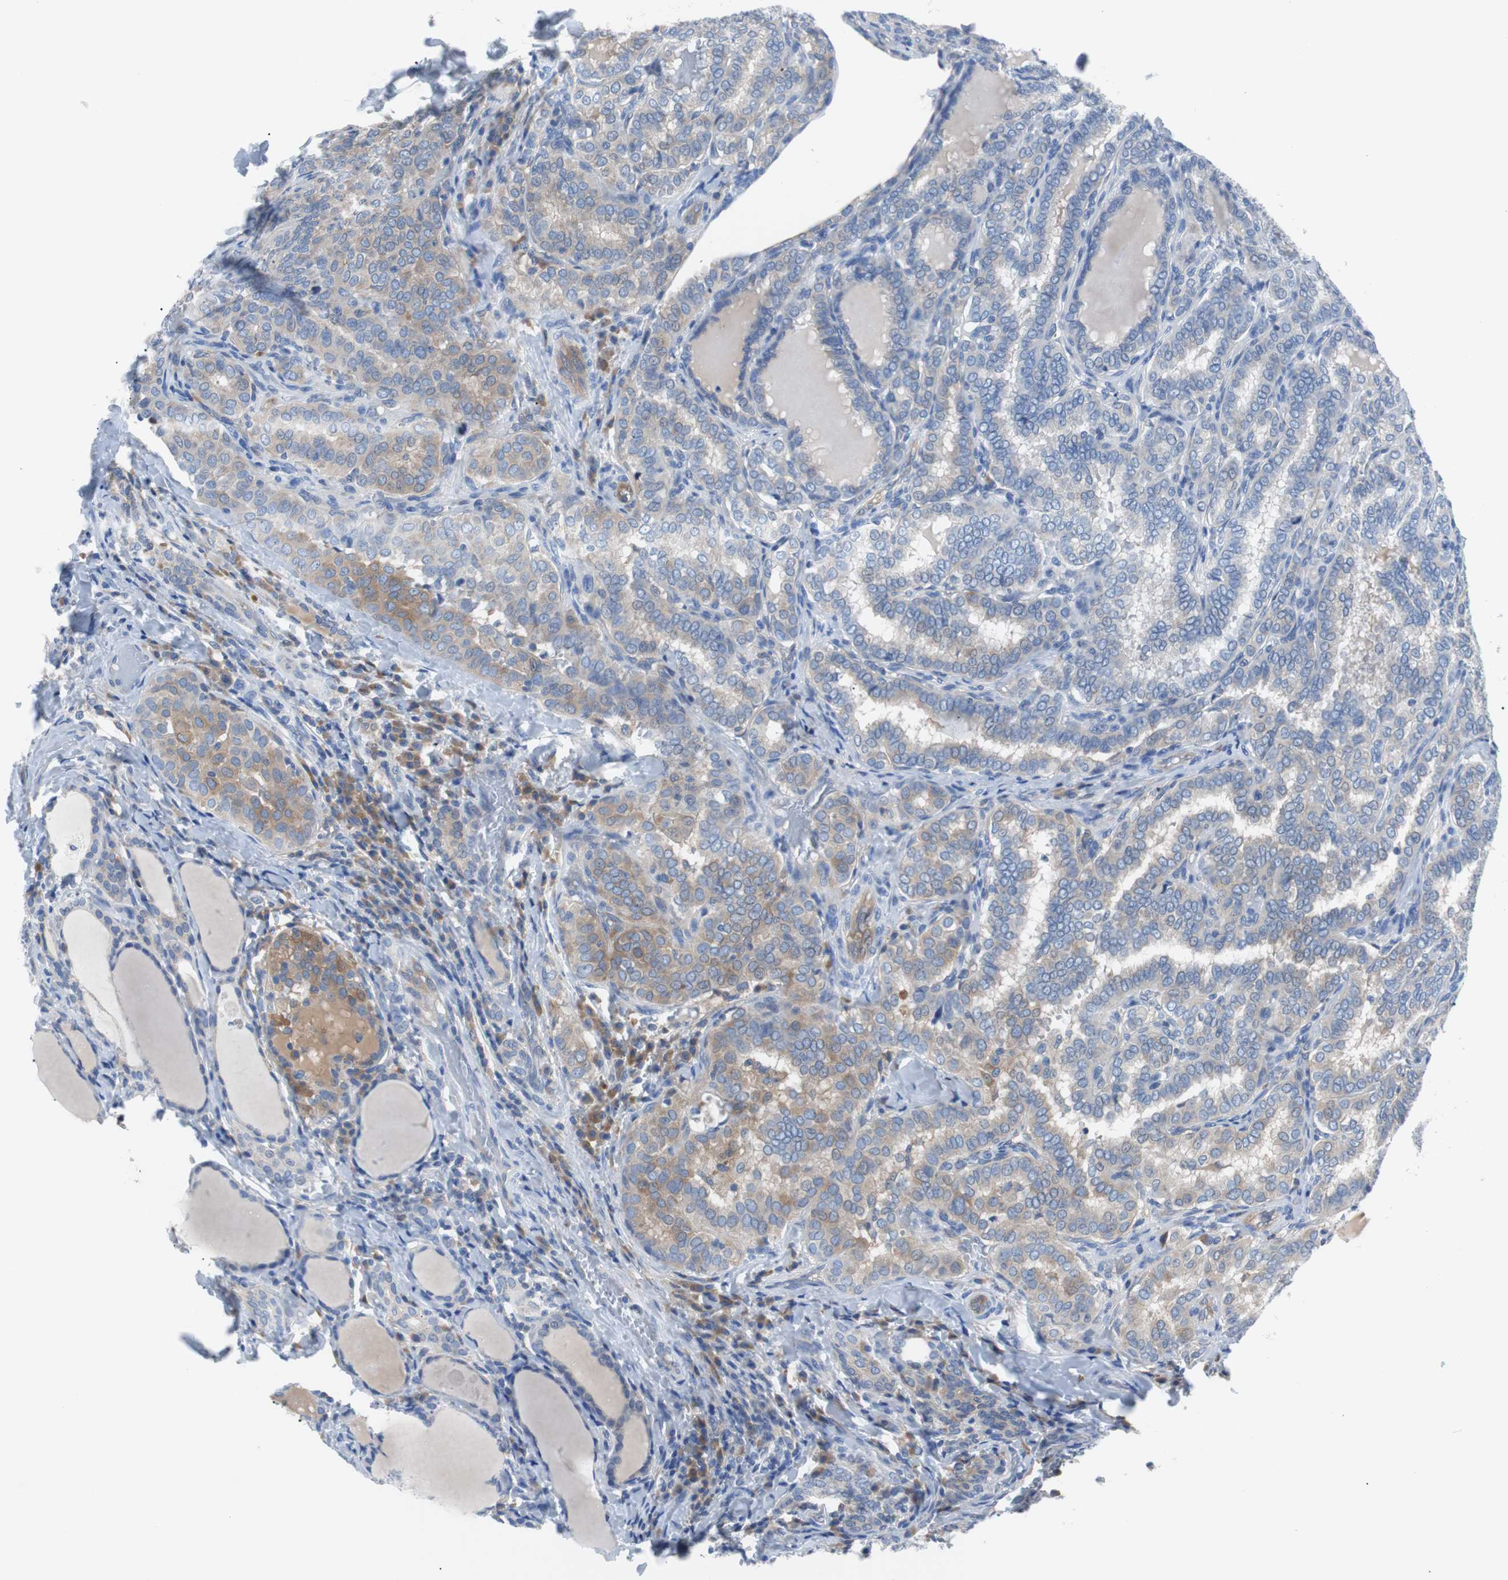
{"staining": {"intensity": "weak", "quantity": "<25%", "location": "cytoplasmic/membranous"}, "tissue": "thyroid cancer", "cell_type": "Tumor cells", "image_type": "cancer", "snomed": [{"axis": "morphology", "description": "Normal tissue, NOS"}, {"axis": "morphology", "description": "Papillary adenocarcinoma, NOS"}, {"axis": "topography", "description": "Thyroid gland"}], "caption": "This photomicrograph is of papillary adenocarcinoma (thyroid) stained with IHC to label a protein in brown with the nuclei are counter-stained blue. There is no positivity in tumor cells.", "gene": "EEF2K", "patient": {"sex": "female", "age": 30}}